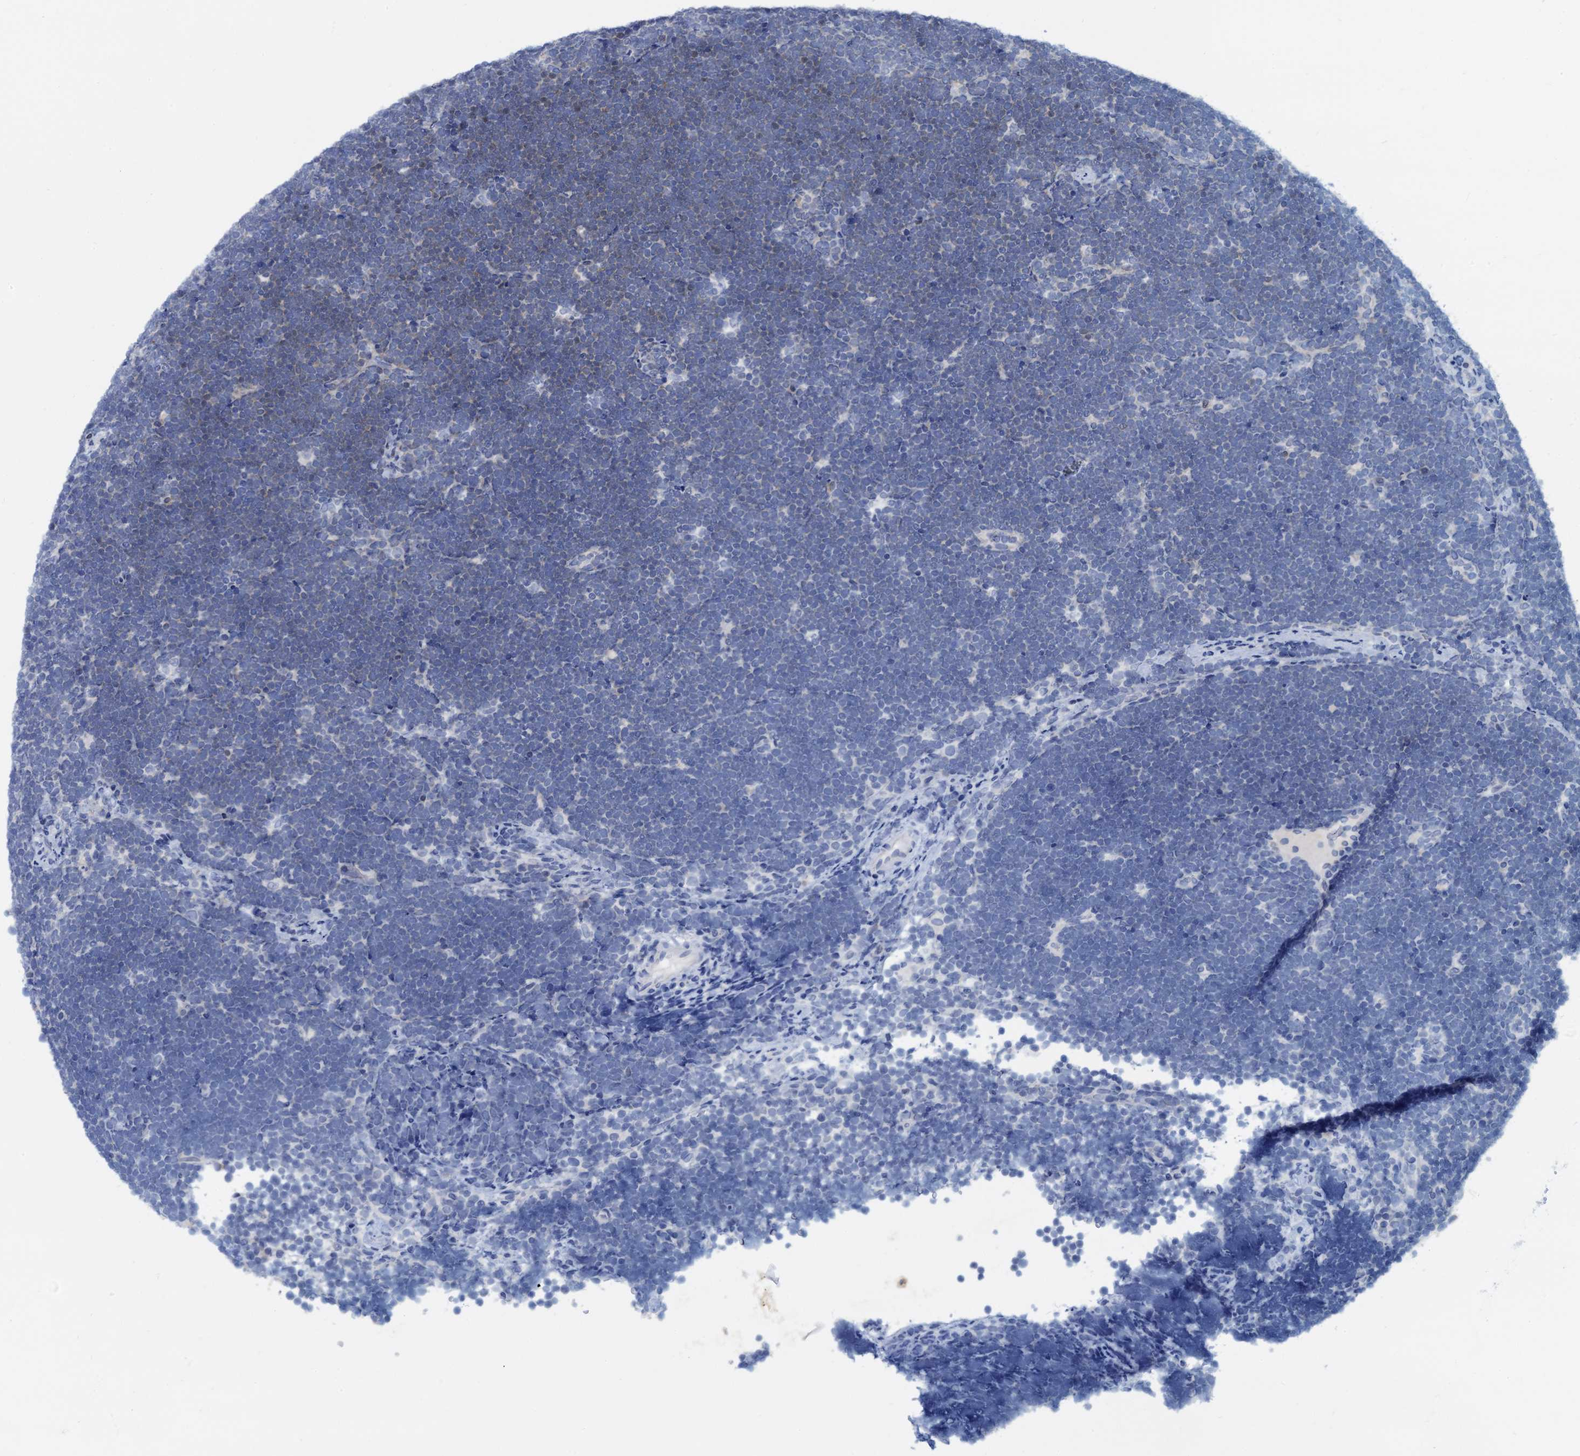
{"staining": {"intensity": "negative", "quantity": "none", "location": "none"}, "tissue": "lymphoma", "cell_type": "Tumor cells", "image_type": "cancer", "snomed": [{"axis": "morphology", "description": "Malignant lymphoma, non-Hodgkin's type, High grade"}, {"axis": "topography", "description": "Lymph node"}], "caption": "IHC image of neoplastic tissue: lymphoma stained with DAB (3,3'-diaminobenzidine) reveals no significant protein expression in tumor cells. (Brightfield microscopy of DAB immunohistochemistry at high magnification).", "gene": "PTGES3", "patient": {"sex": "male", "age": 13}}